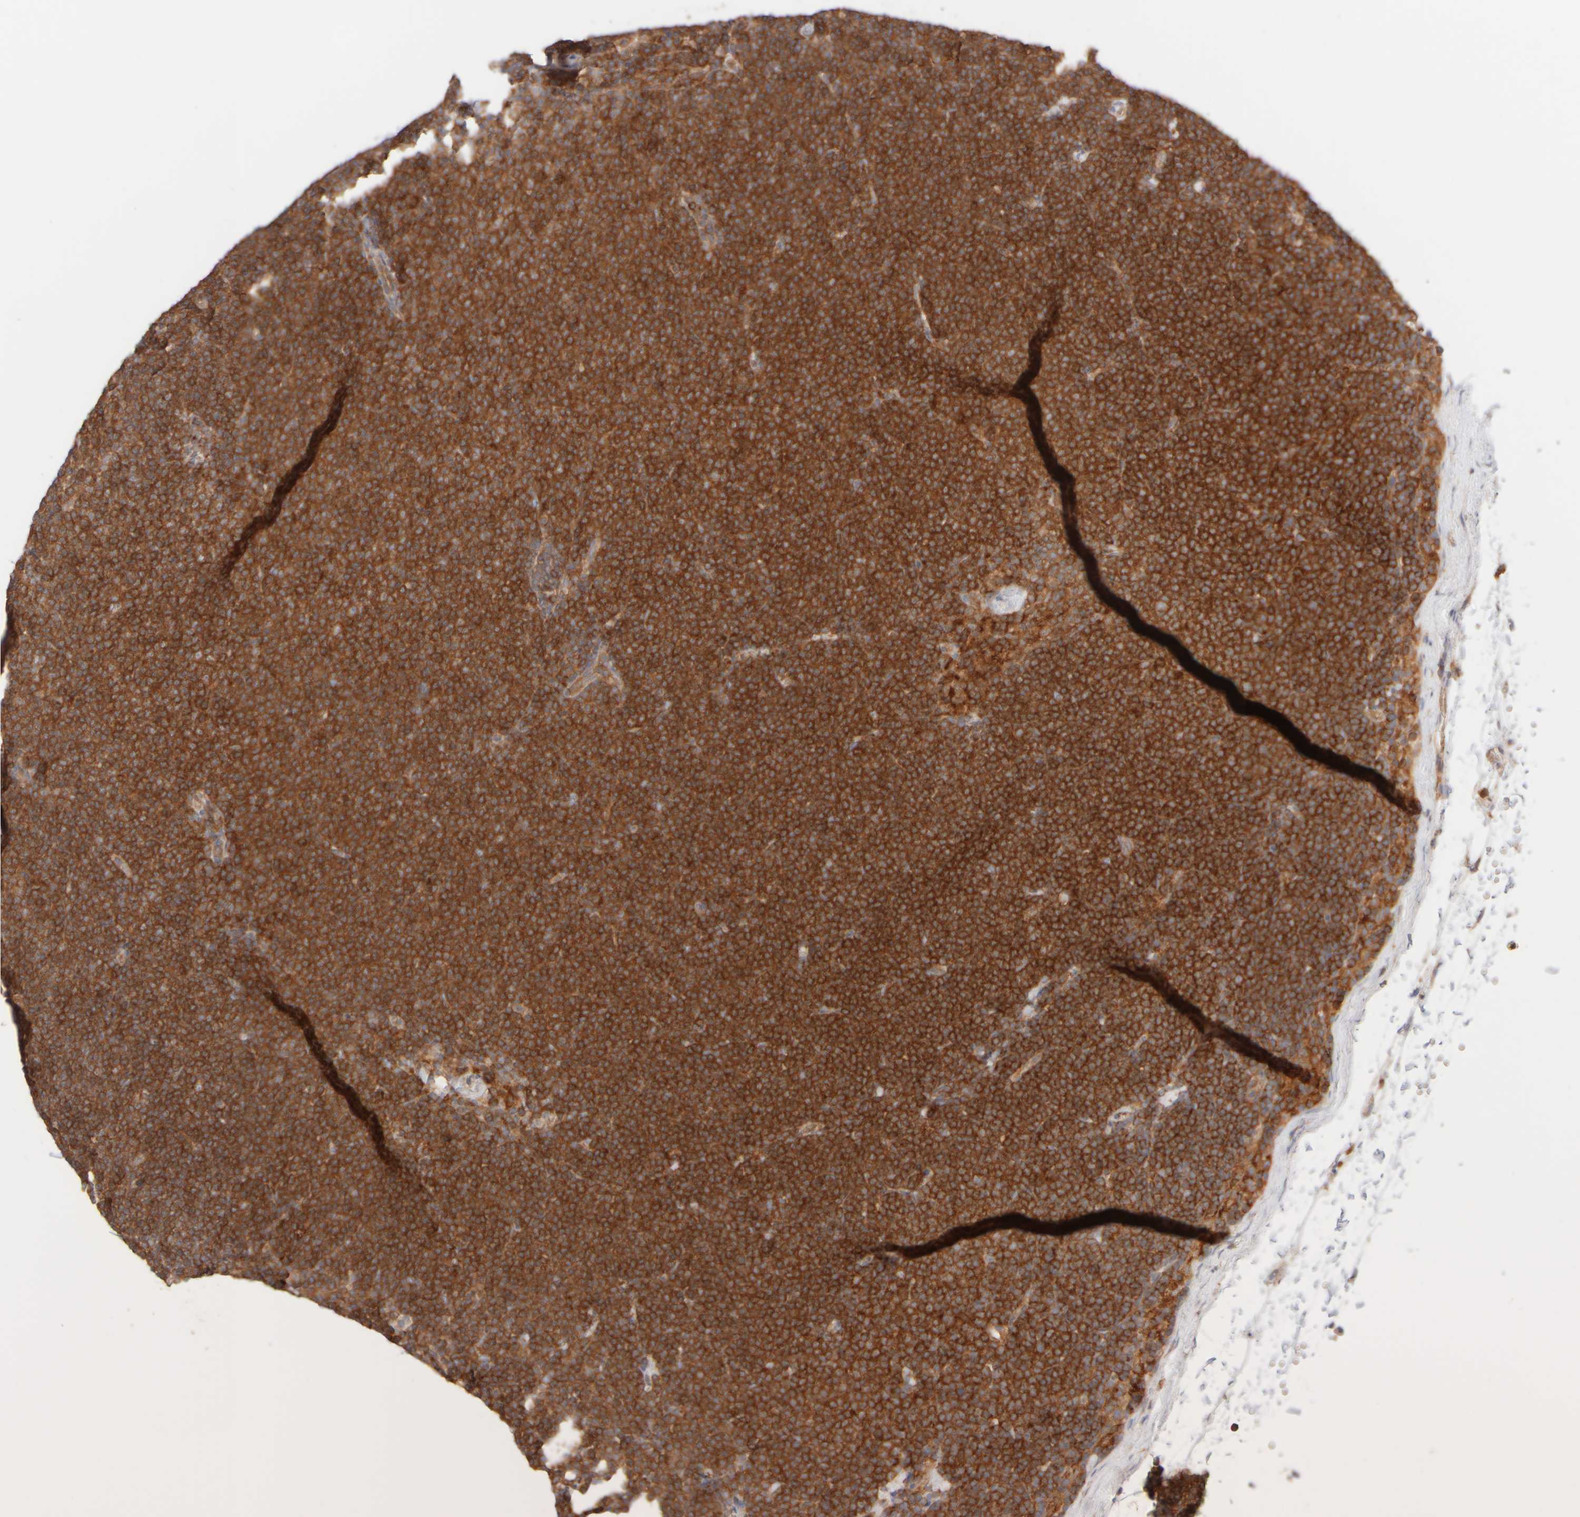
{"staining": {"intensity": "strong", "quantity": ">75%", "location": "cytoplasmic/membranous"}, "tissue": "lymphoma", "cell_type": "Tumor cells", "image_type": "cancer", "snomed": [{"axis": "morphology", "description": "Malignant lymphoma, non-Hodgkin's type, Low grade"}, {"axis": "topography", "description": "Lymph node"}], "caption": "Tumor cells display high levels of strong cytoplasmic/membranous expression in approximately >75% of cells in lymphoma.", "gene": "RABEP1", "patient": {"sex": "female", "age": 53}}